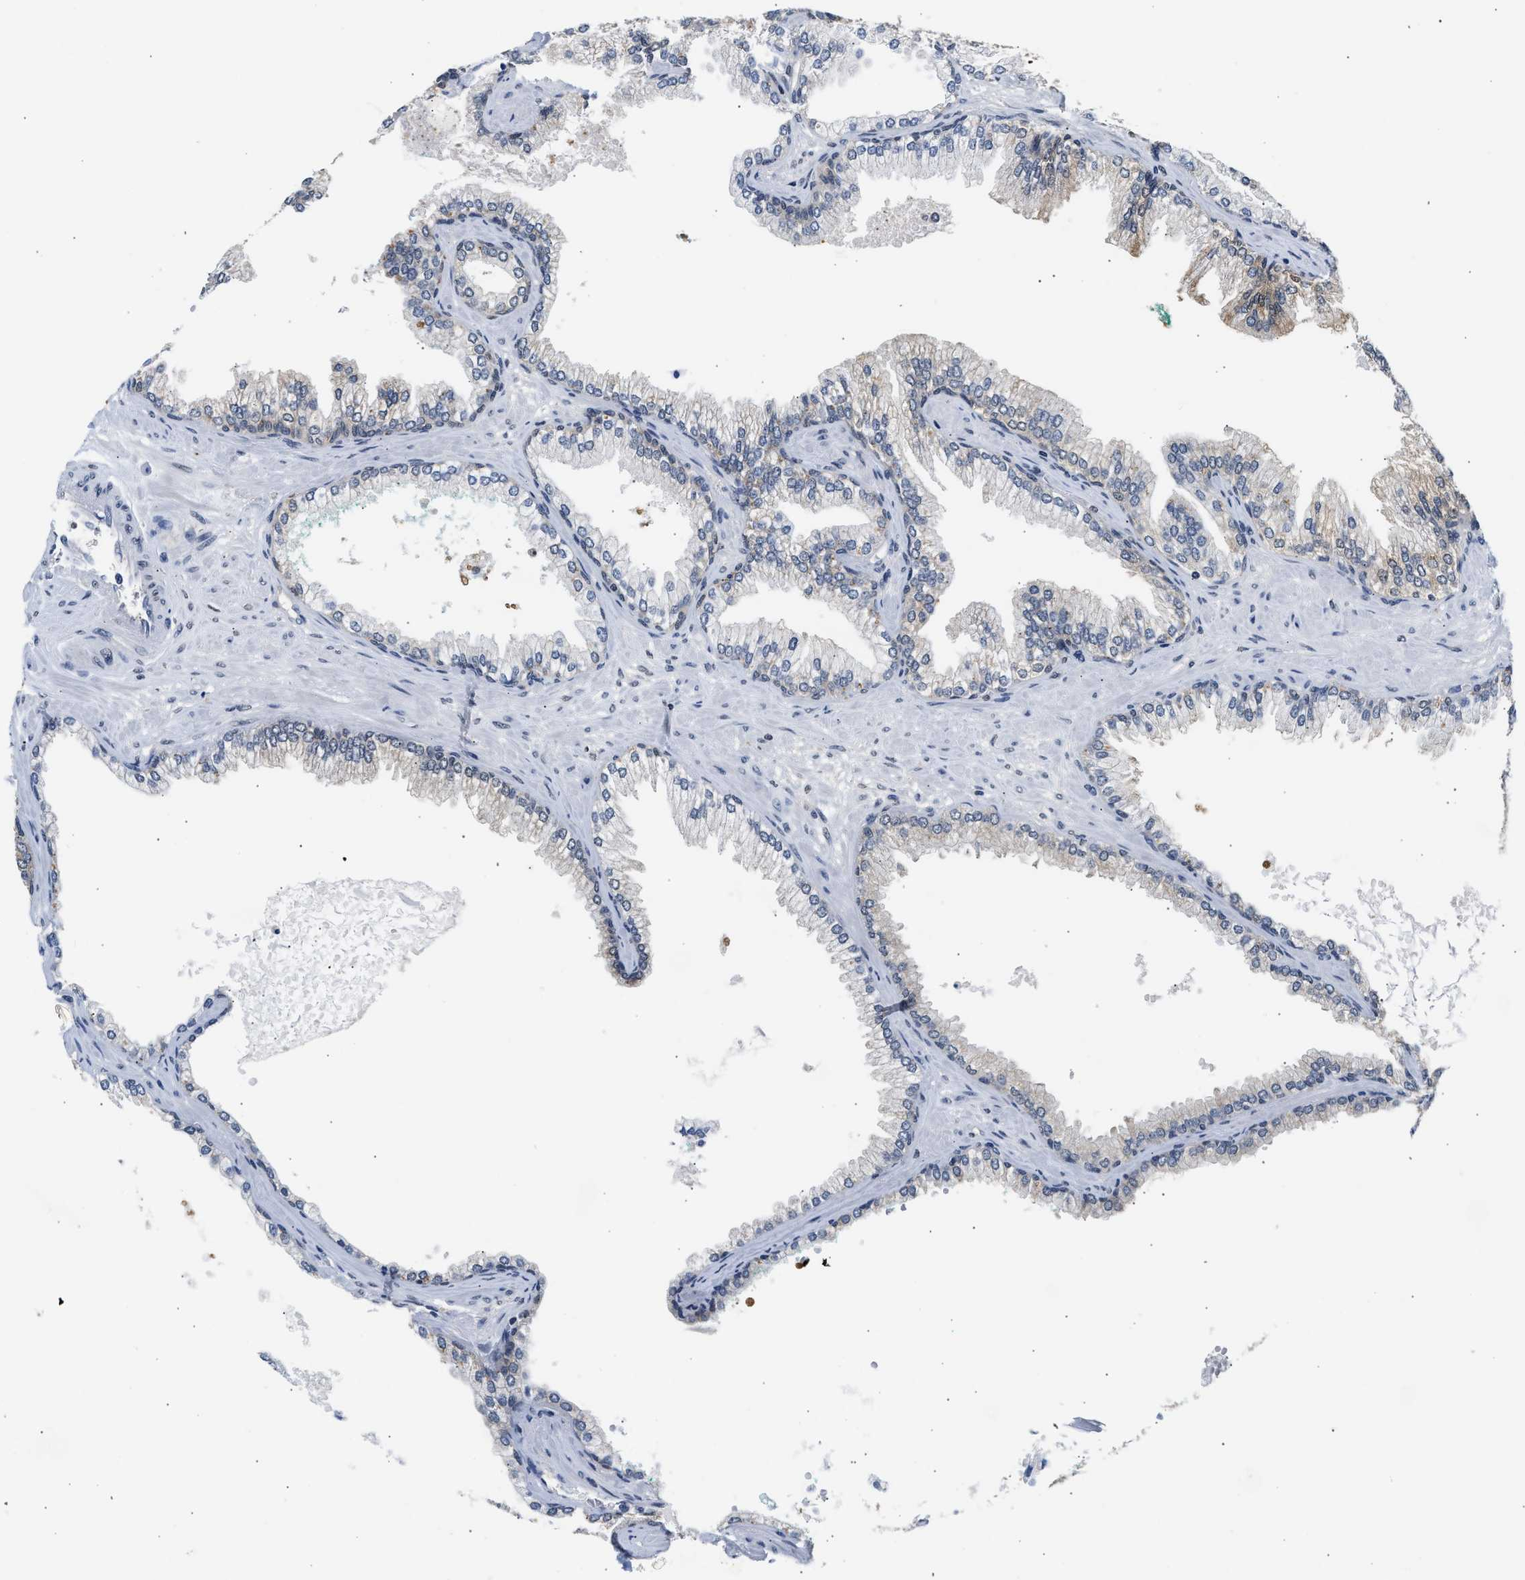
{"staining": {"intensity": "weak", "quantity": "25%-75%", "location": "cytoplasmic/membranous"}, "tissue": "prostate cancer", "cell_type": "Tumor cells", "image_type": "cancer", "snomed": [{"axis": "morphology", "description": "Adenocarcinoma, High grade"}, {"axis": "topography", "description": "Prostate"}], "caption": "Prostate adenocarcinoma (high-grade) stained with a brown dye demonstrates weak cytoplasmic/membranous positive staining in about 25%-75% of tumor cells.", "gene": "PPM1L", "patient": {"sex": "male", "age": 71}}